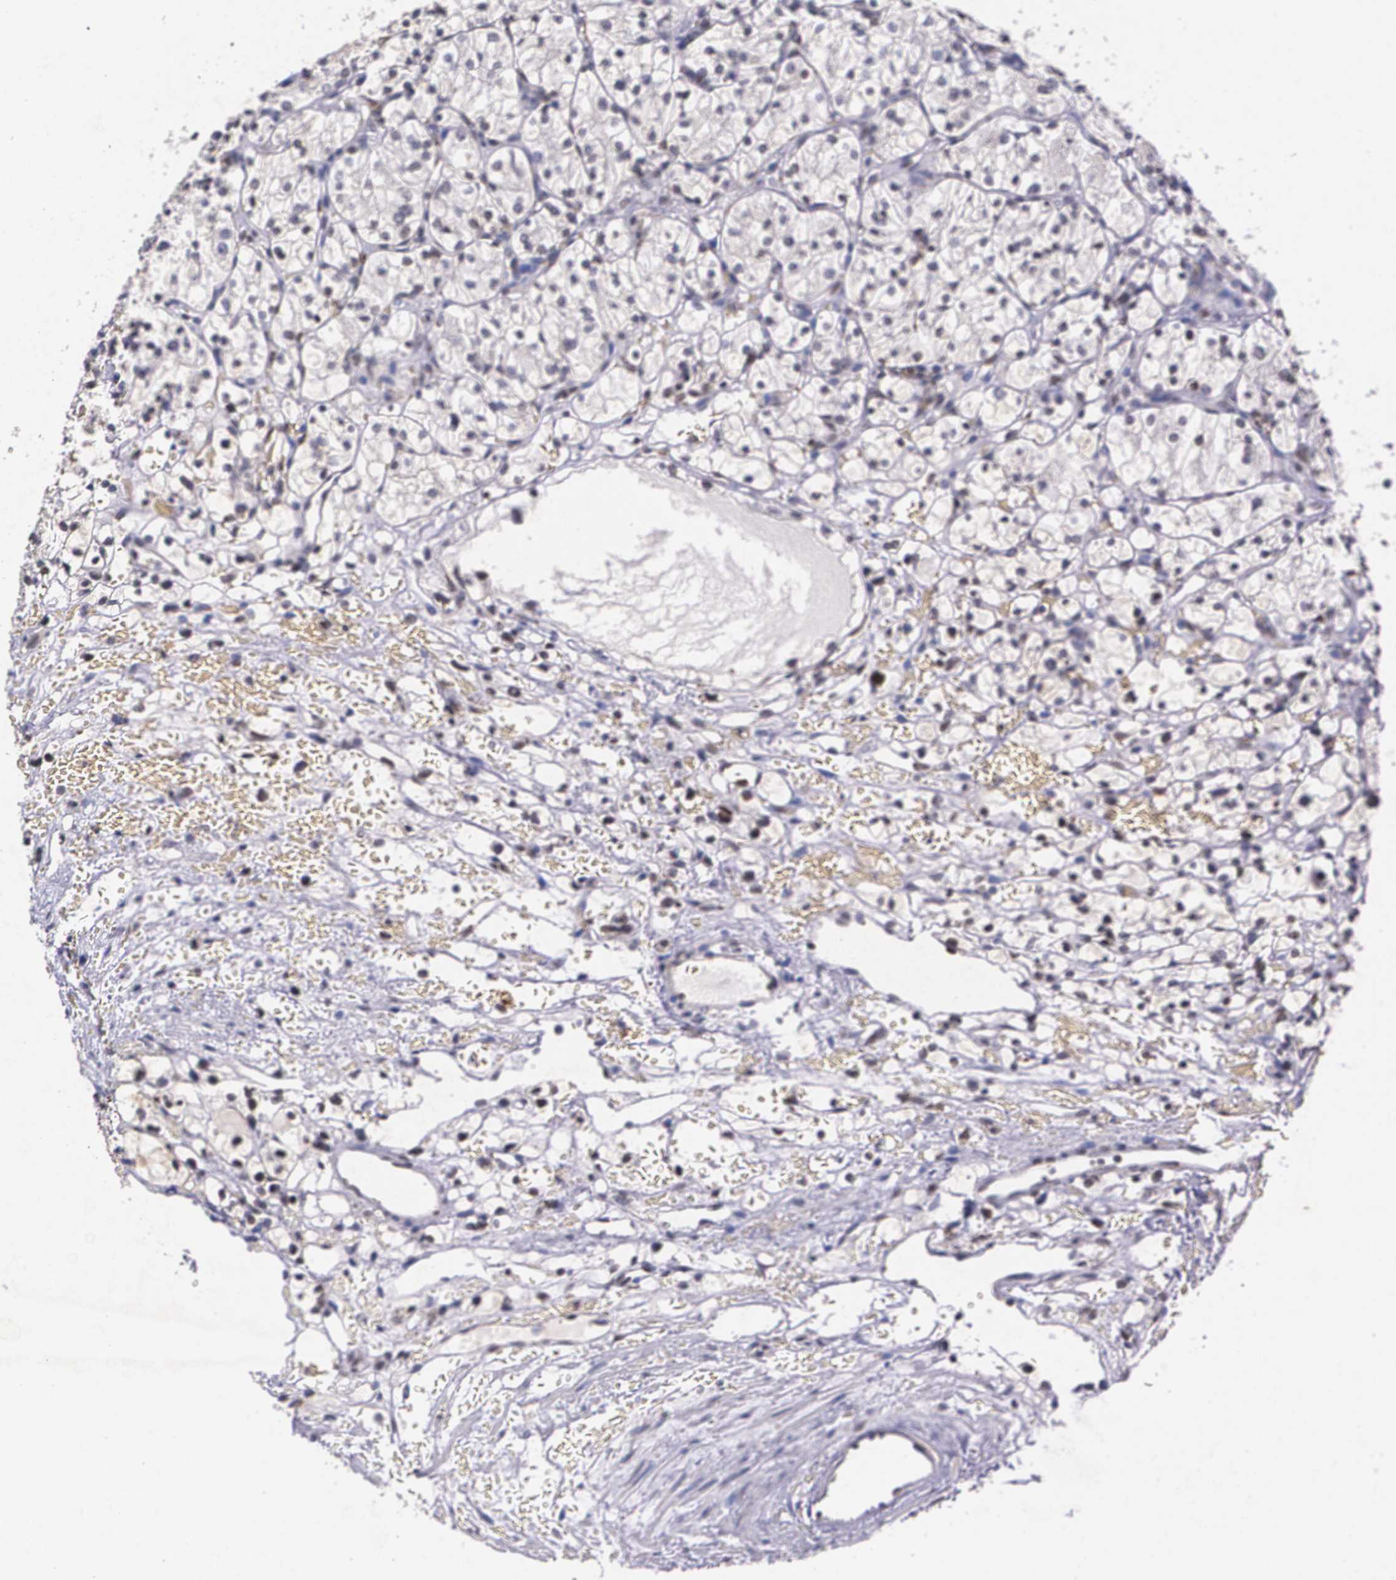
{"staining": {"intensity": "negative", "quantity": "none", "location": "none"}, "tissue": "renal cancer", "cell_type": "Tumor cells", "image_type": "cancer", "snomed": [{"axis": "morphology", "description": "Adenocarcinoma, NOS"}, {"axis": "topography", "description": "Kidney"}], "caption": "A high-resolution image shows immunohistochemistry staining of adenocarcinoma (renal), which demonstrates no significant staining in tumor cells.", "gene": "MGMT", "patient": {"sex": "female", "age": 60}}